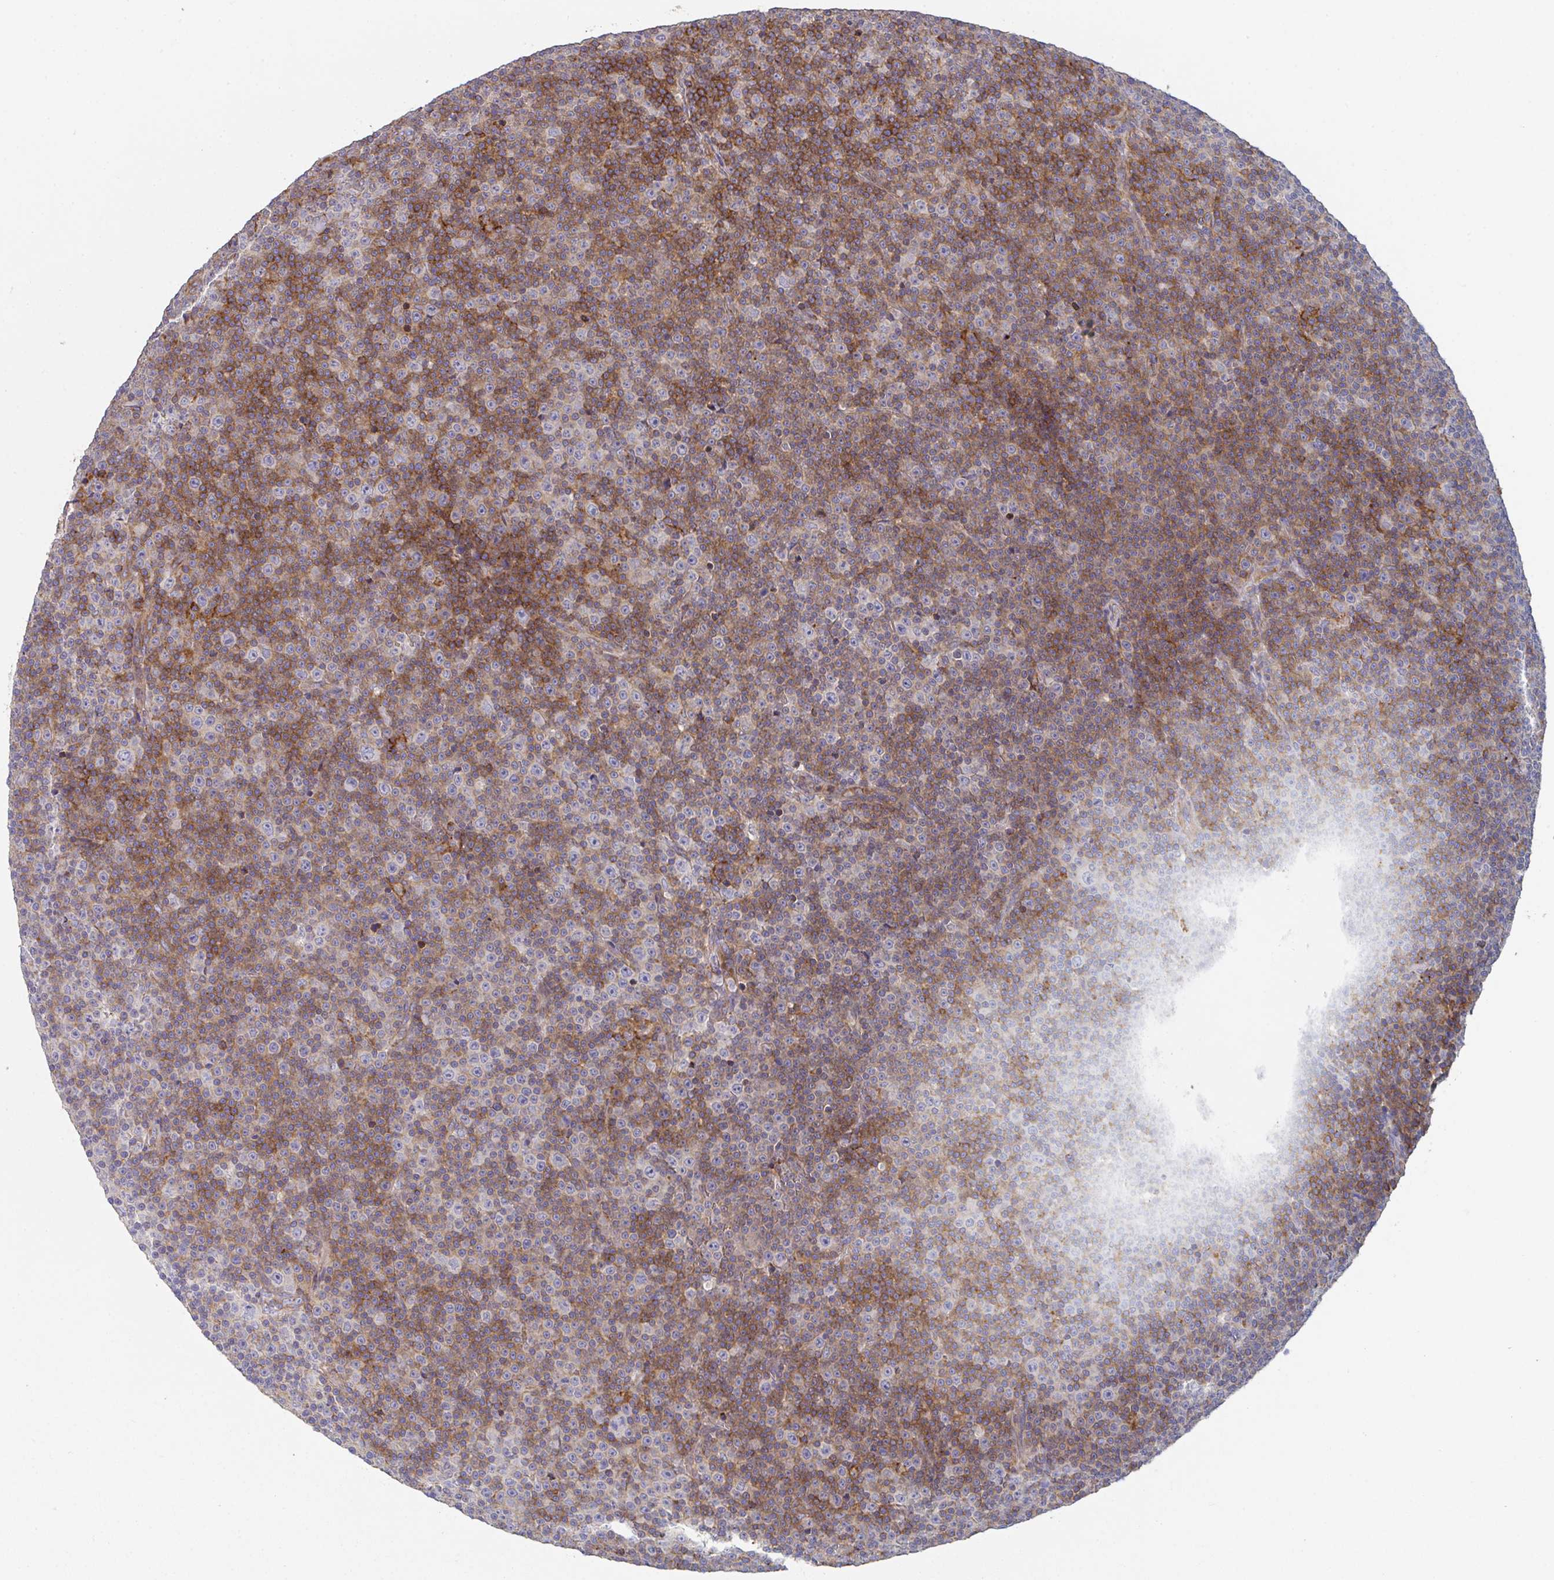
{"staining": {"intensity": "moderate", "quantity": "<25%", "location": "cytoplasmic/membranous"}, "tissue": "lymphoma", "cell_type": "Tumor cells", "image_type": "cancer", "snomed": [{"axis": "morphology", "description": "Malignant lymphoma, non-Hodgkin's type, Low grade"}, {"axis": "topography", "description": "Lymph node"}], "caption": "Lymphoma stained with IHC shows moderate cytoplasmic/membranous positivity in about <25% of tumor cells. The protein is shown in brown color, while the nuclei are stained blue.", "gene": "FZD2", "patient": {"sex": "female", "age": 67}}